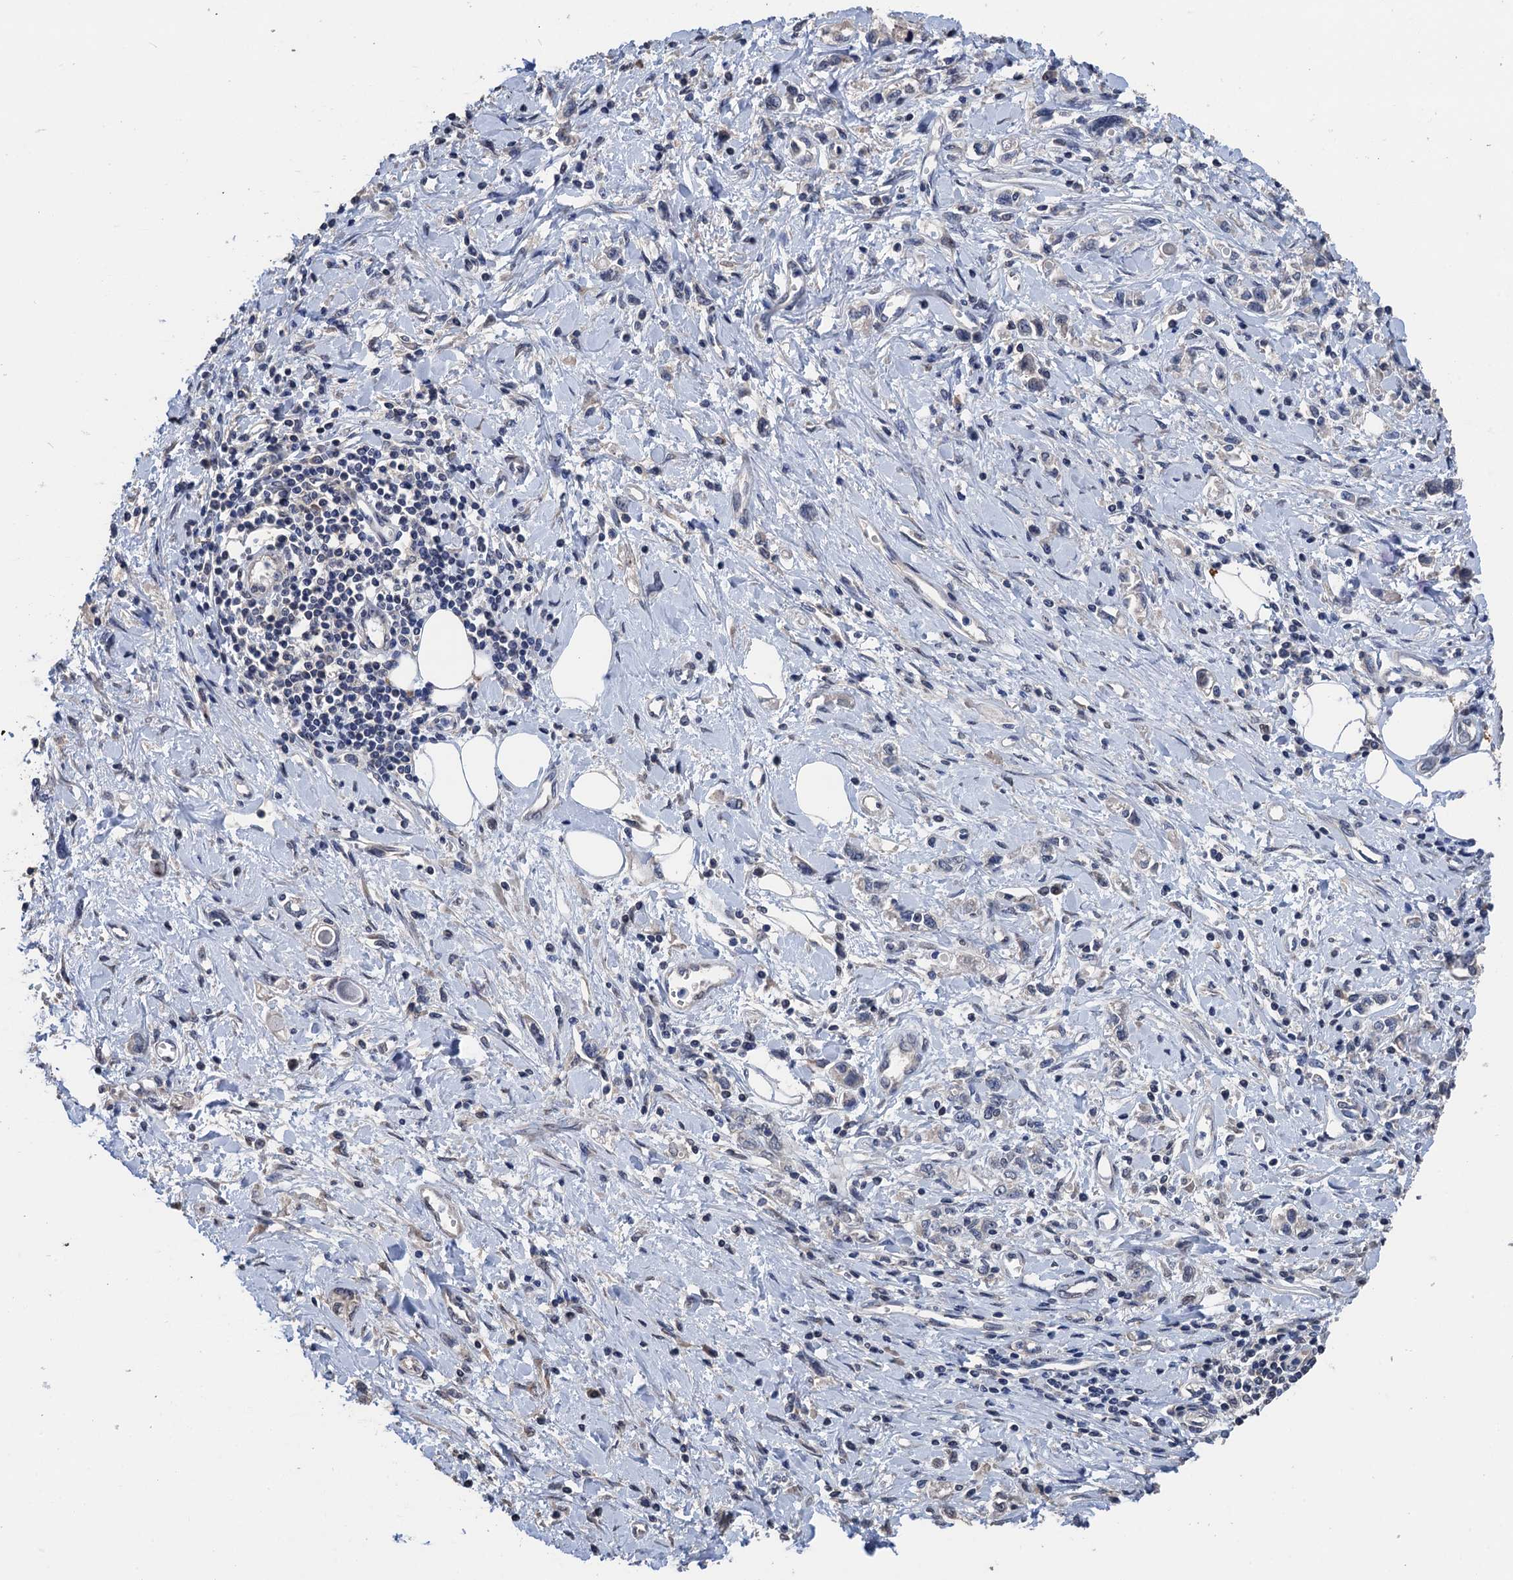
{"staining": {"intensity": "negative", "quantity": "none", "location": "none"}, "tissue": "stomach cancer", "cell_type": "Tumor cells", "image_type": "cancer", "snomed": [{"axis": "morphology", "description": "Adenocarcinoma, NOS"}, {"axis": "topography", "description": "Stomach"}], "caption": "This image is of adenocarcinoma (stomach) stained with IHC to label a protein in brown with the nuclei are counter-stained blue. There is no expression in tumor cells.", "gene": "ART5", "patient": {"sex": "female", "age": 76}}